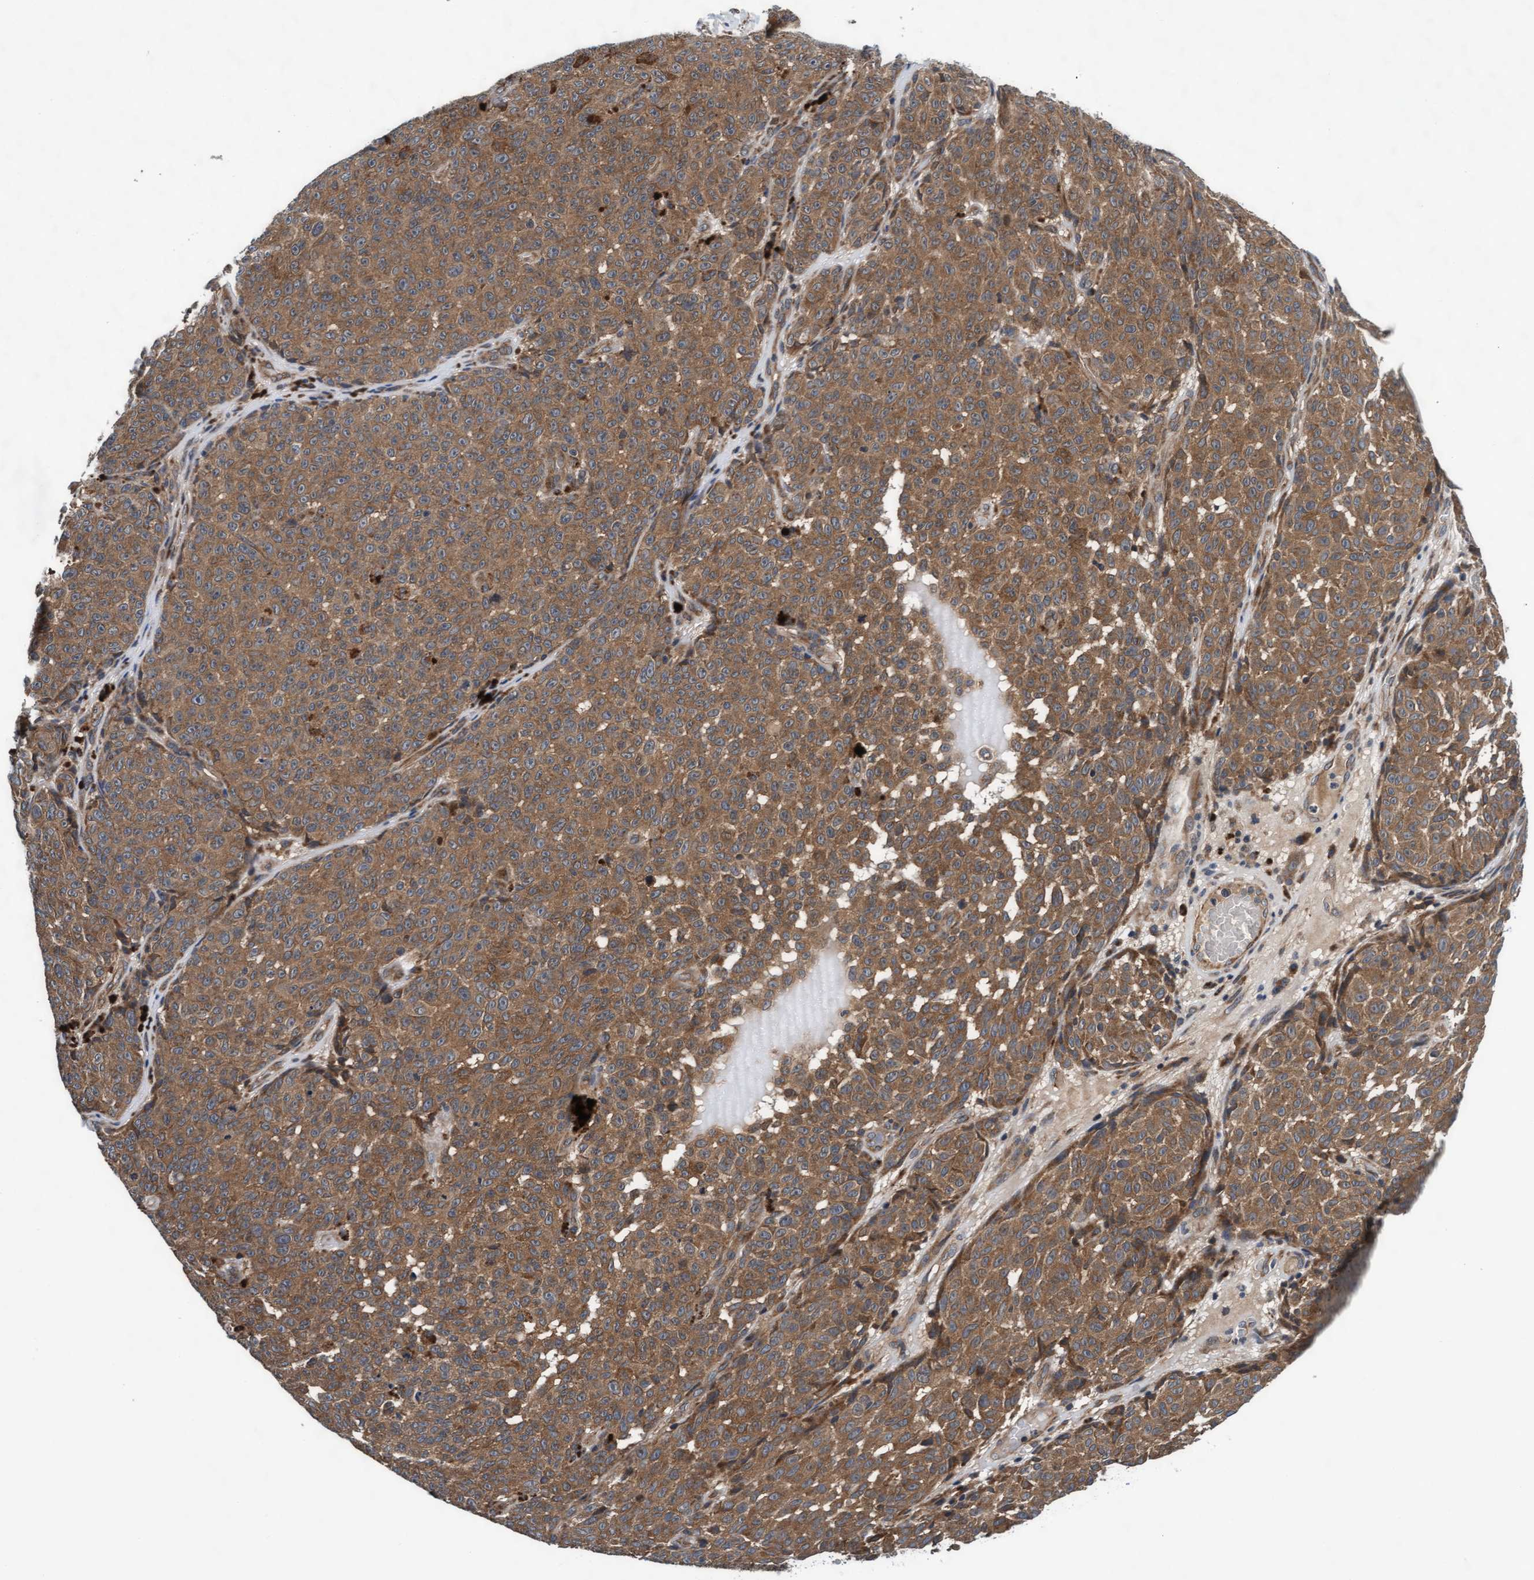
{"staining": {"intensity": "moderate", "quantity": ">75%", "location": "cytoplasmic/membranous"}, "tissue": "melanoma", "cell_type": "Tumor cells", "image_type": "cancer", "snomed": [{"axis": "morphology", "description": "Malignant melanoma, NOS"}, {"axis": "topography", "description": "Skin"}], "caption": "Melanoma stained with a protein marker reveals moderate staining in tumor cells.", "gene": "EFCAB13", "patient": {"sex": "female", "age": 82}}